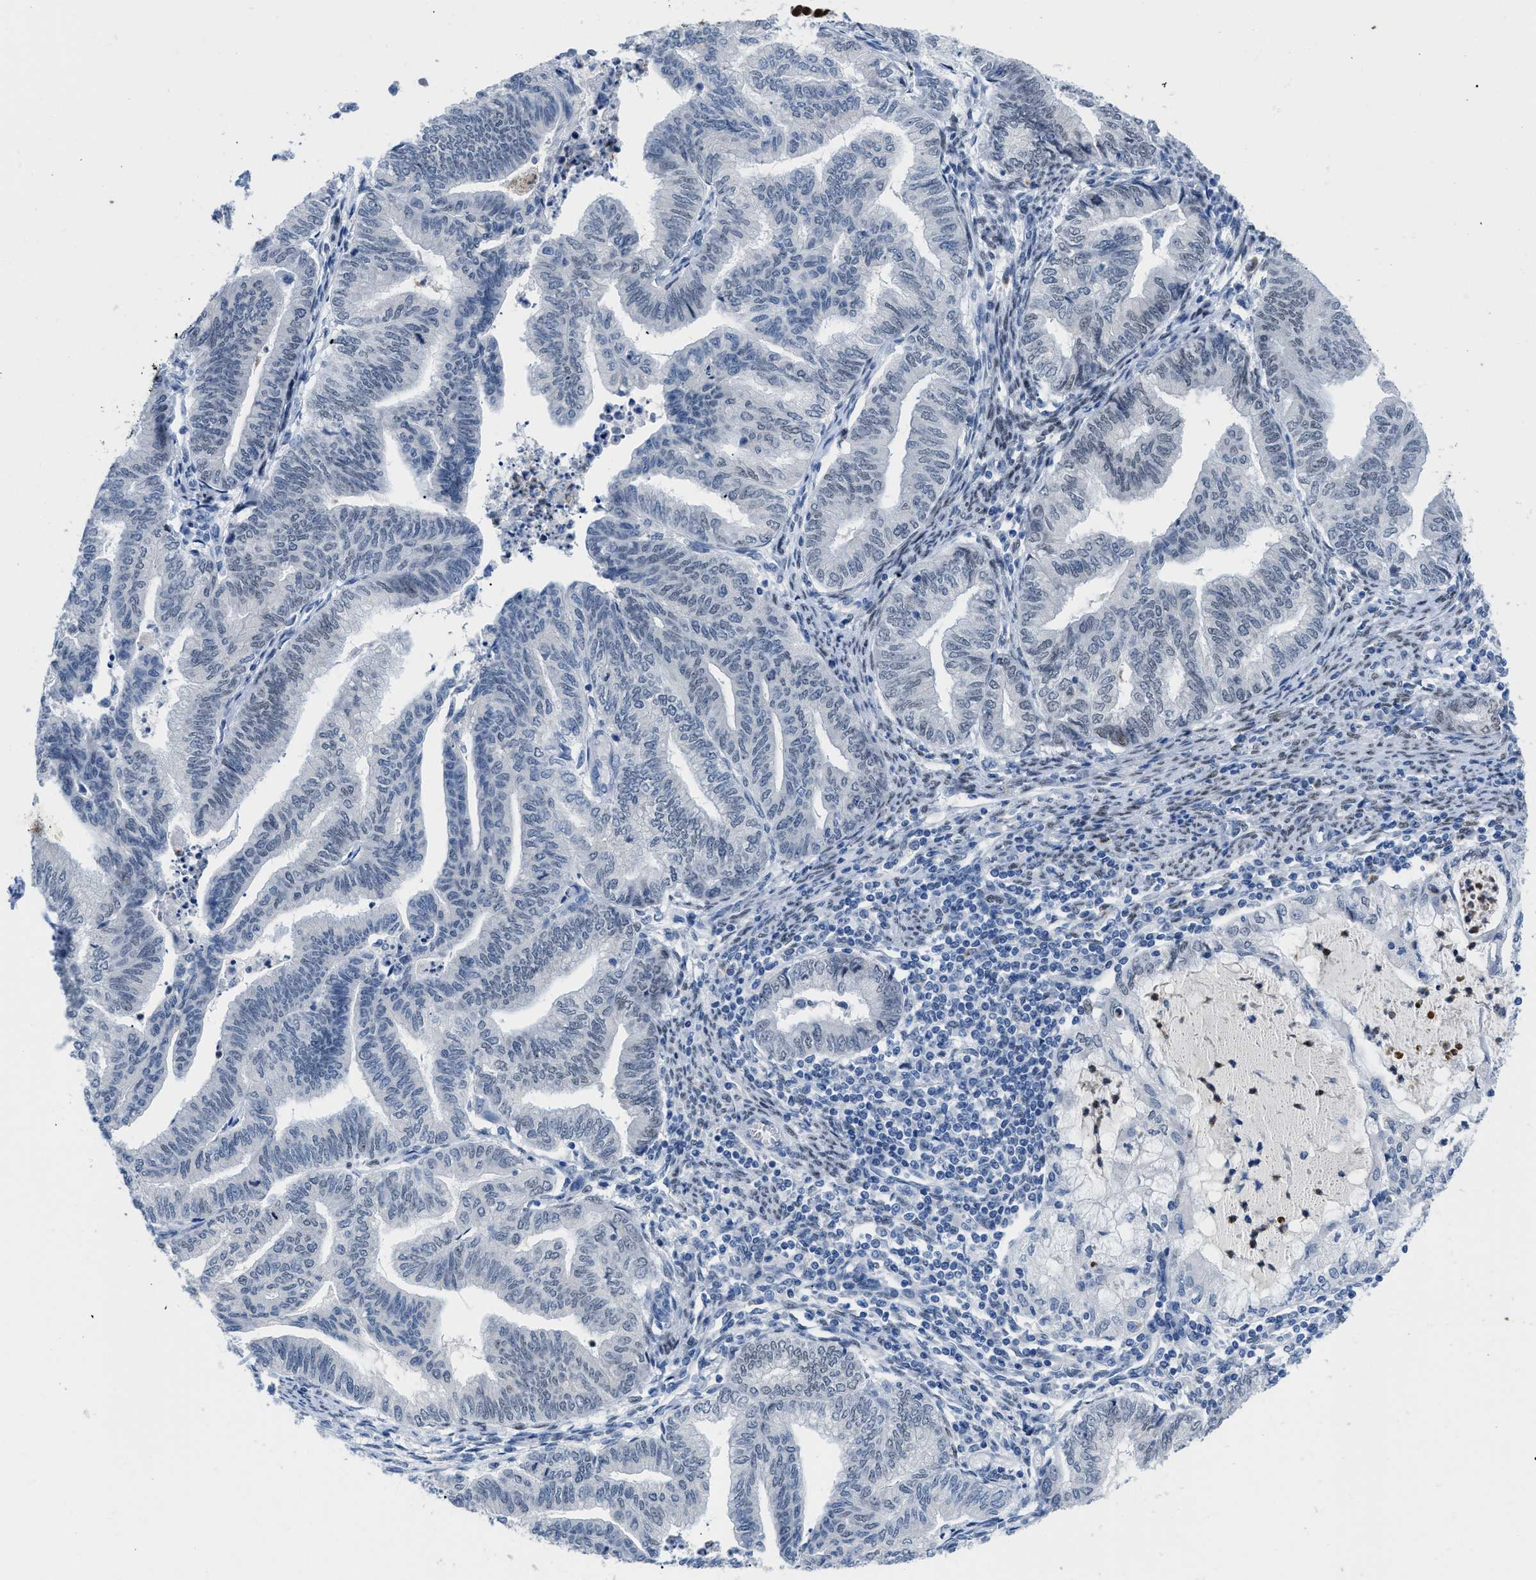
{"staining": {"intensity": "negative", "quantity": "none", "location": "none"}, "tissue": "endometrial cancer", "cell_type": "Tumor cells", "image_type": "cancer", "snomed": [{"axis": "morphology", "description": "Adenocarcinoma, NOS"}, {"axis": "topography", "description": "Endometrium"}], "caption": "Tumor cells are negative for brown protein staining in adenocarcinoma (endometrial).", "gene": "NFIX", "patient": {"sex": "female", "age": 79}}